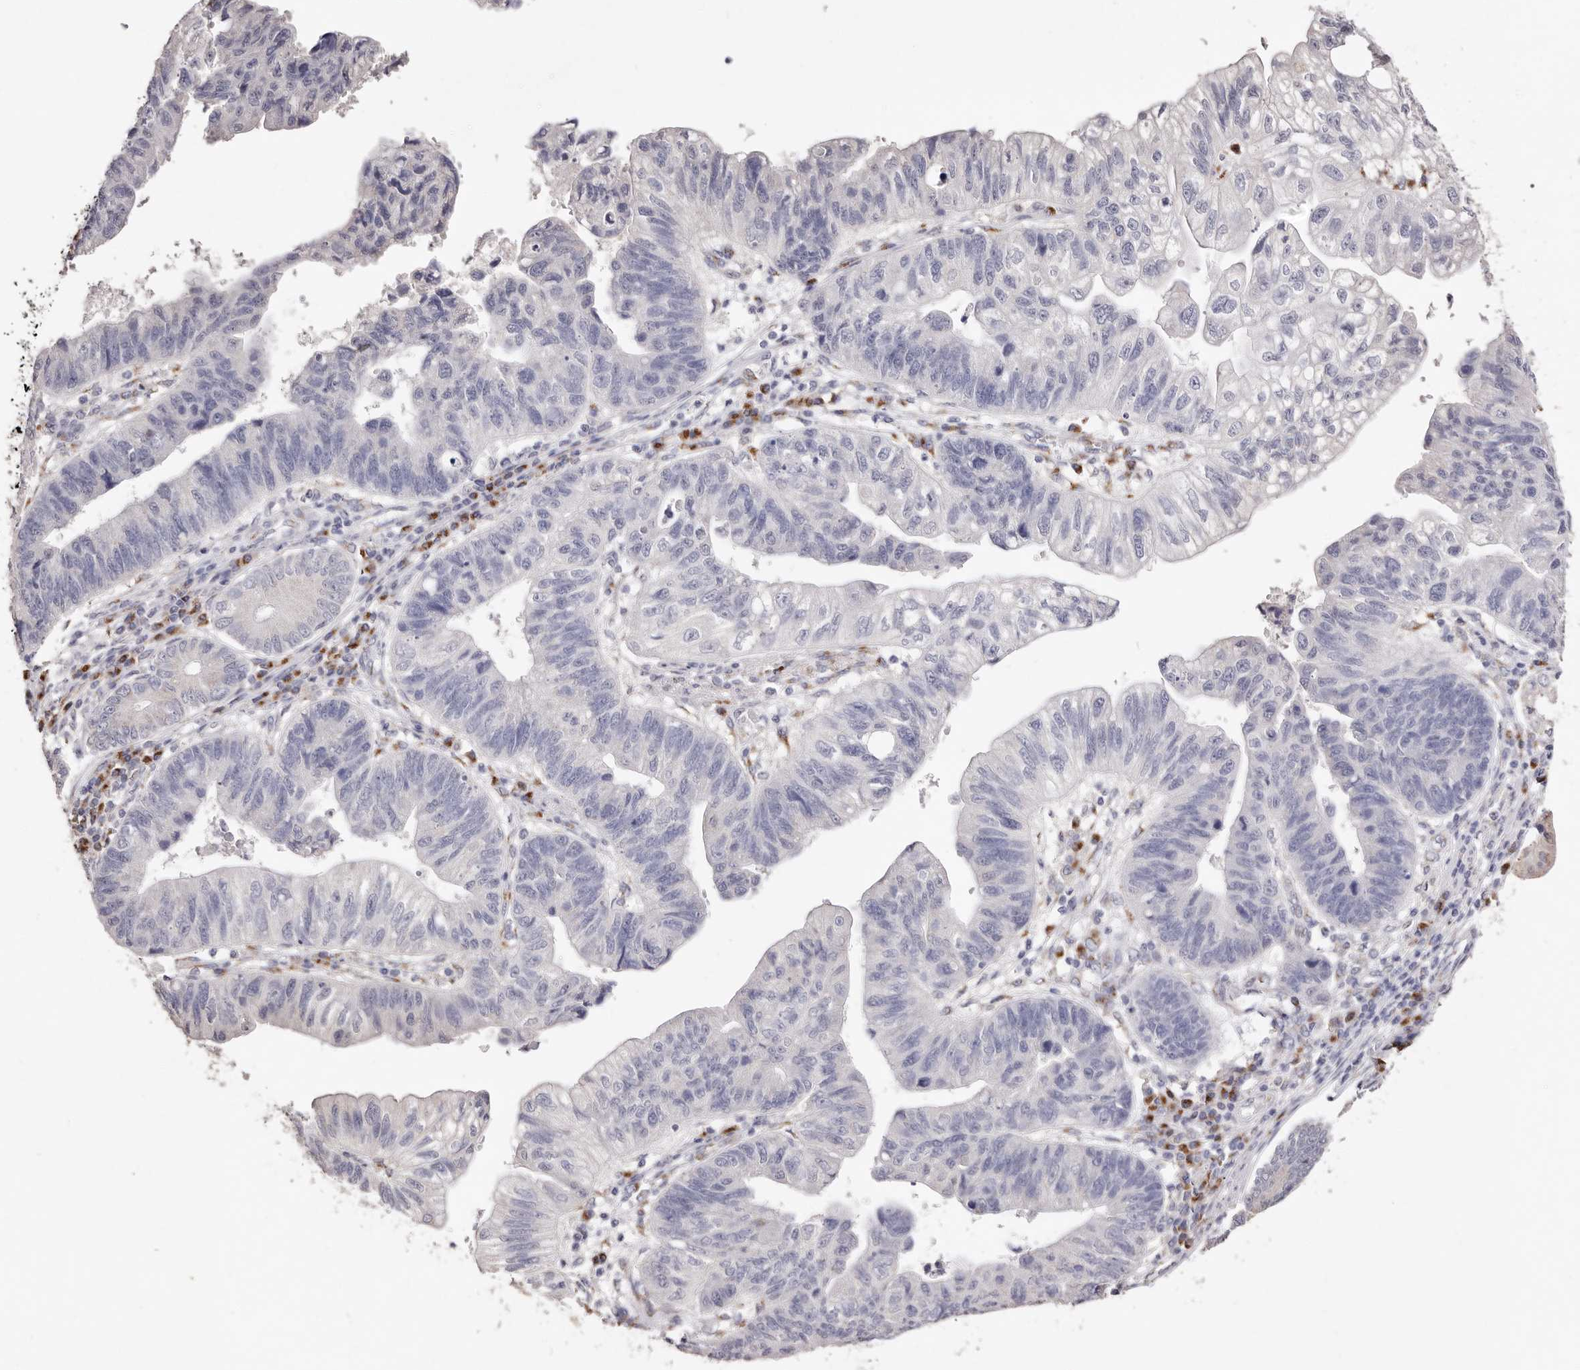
{"staining": {"intensity": "negative", "quantity": "none", "location": "none"}, "tissue": "stomach cancer", "cell_type": "Tumor cells", "image_type": "cancer", "snomed": [{"axis": "morphology", "description": "Adenocarcinoma, NOS"}, {"axis": "topography", "description": "Stomach"}], "caption": "Immunohistochemistry (IHC) photomicrograph of neoplastic tissue: human stomach cancer (adenocarcinoma) stained with DAB (3,3'-diaminobenzidine) demonstrates no significant protein staining in tumor cells.", "gene": "LGALS7B", "patient": {"sex": "male", "age": 59}}